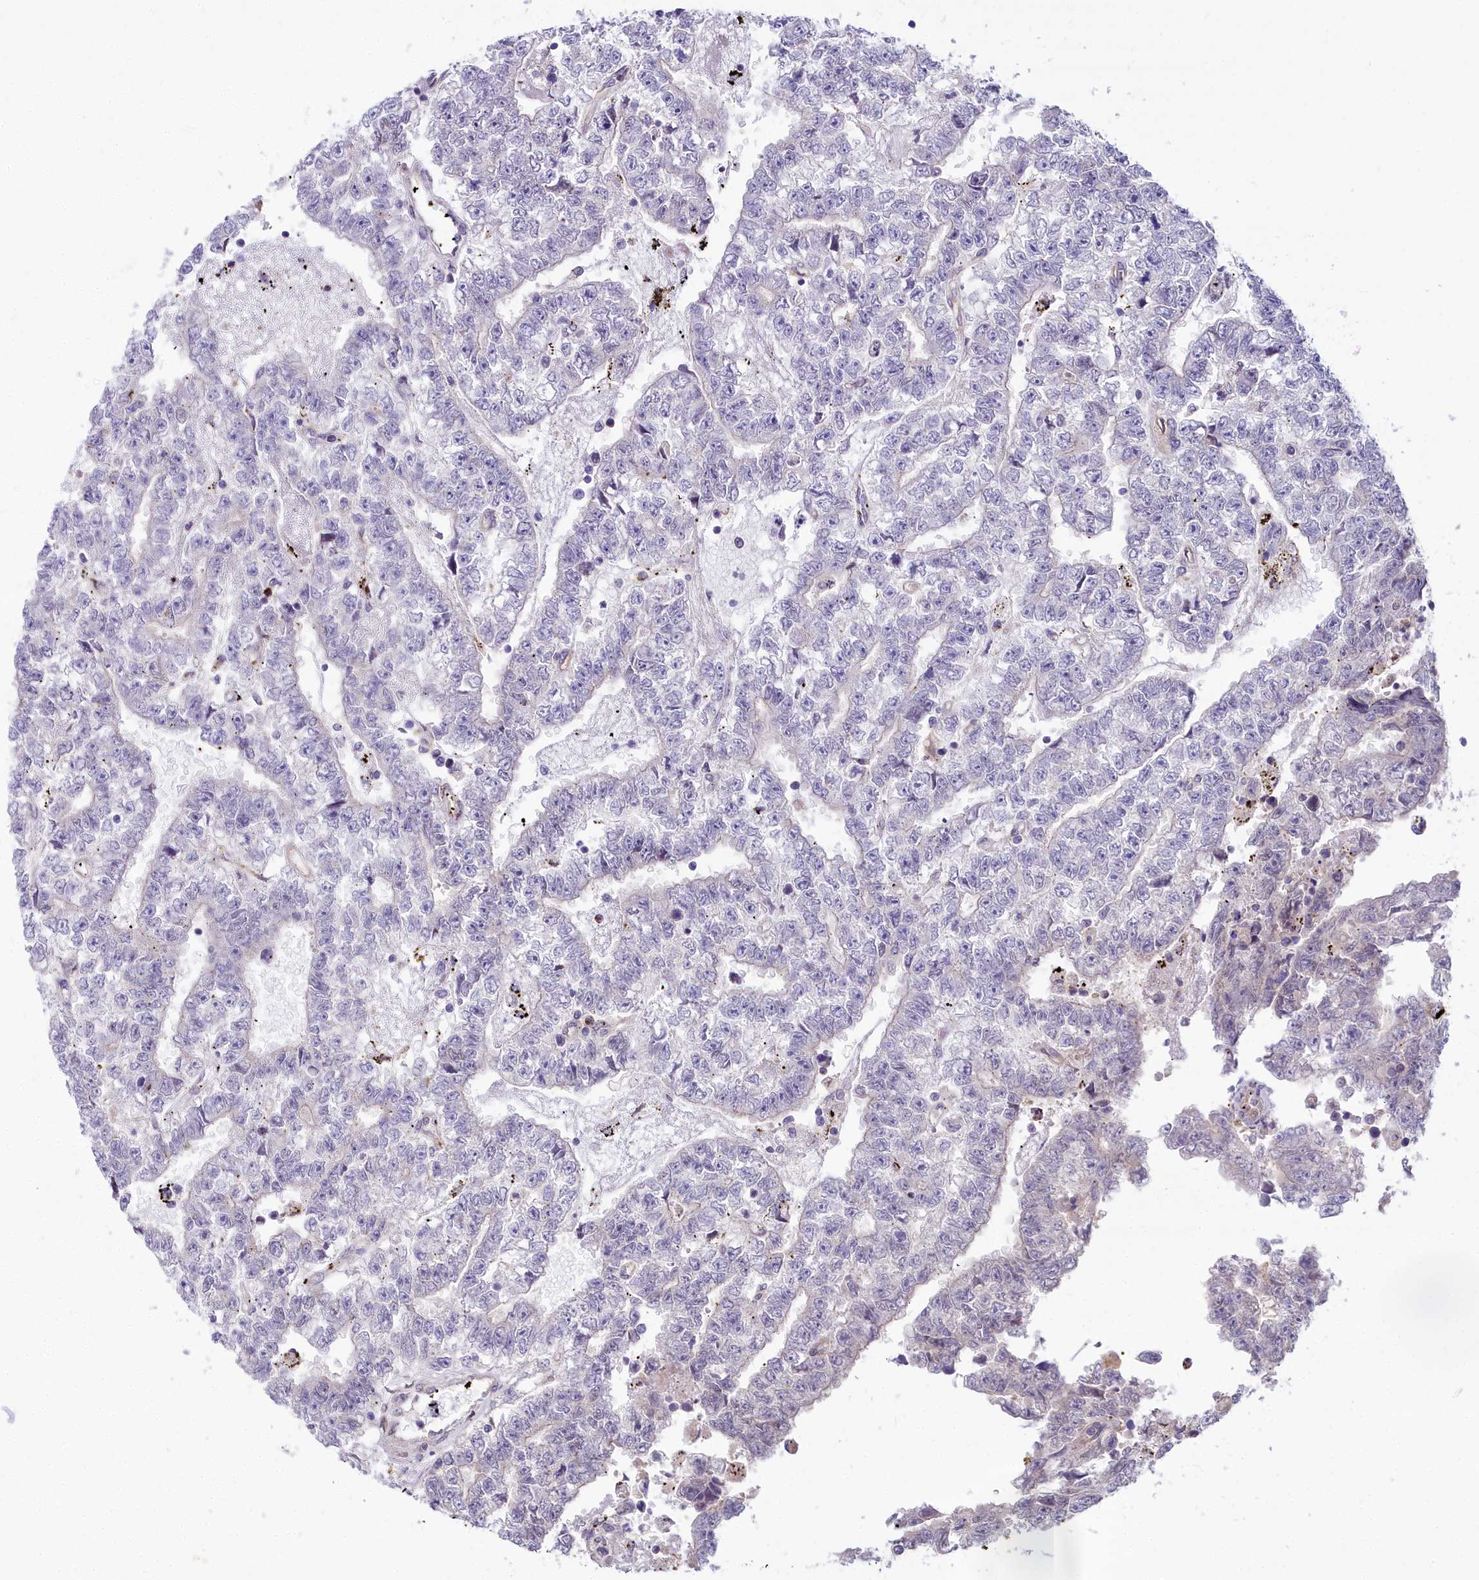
{"staining": {"intensity": "negative", "quantity": "none", "location": "none"}, "tissue": "testis cancer", "cell_type": "Tumor cells", "image_type": "cancer", "snomed": [{"axis": "morphology", "description": "Carcinoma, Embryonal, NOS"}, {"axis": "topography", "description": "Testis"}], "caption": "This image is of testis cancer stained with immunohistochemistry to label a protein in brown with the nuclei are counter-stained blue. There is no expression in tumor cells. Nuclei are stained in blue.", "gene": "HLA-DOA", "patient": {"sex": "male", "age": 25}}